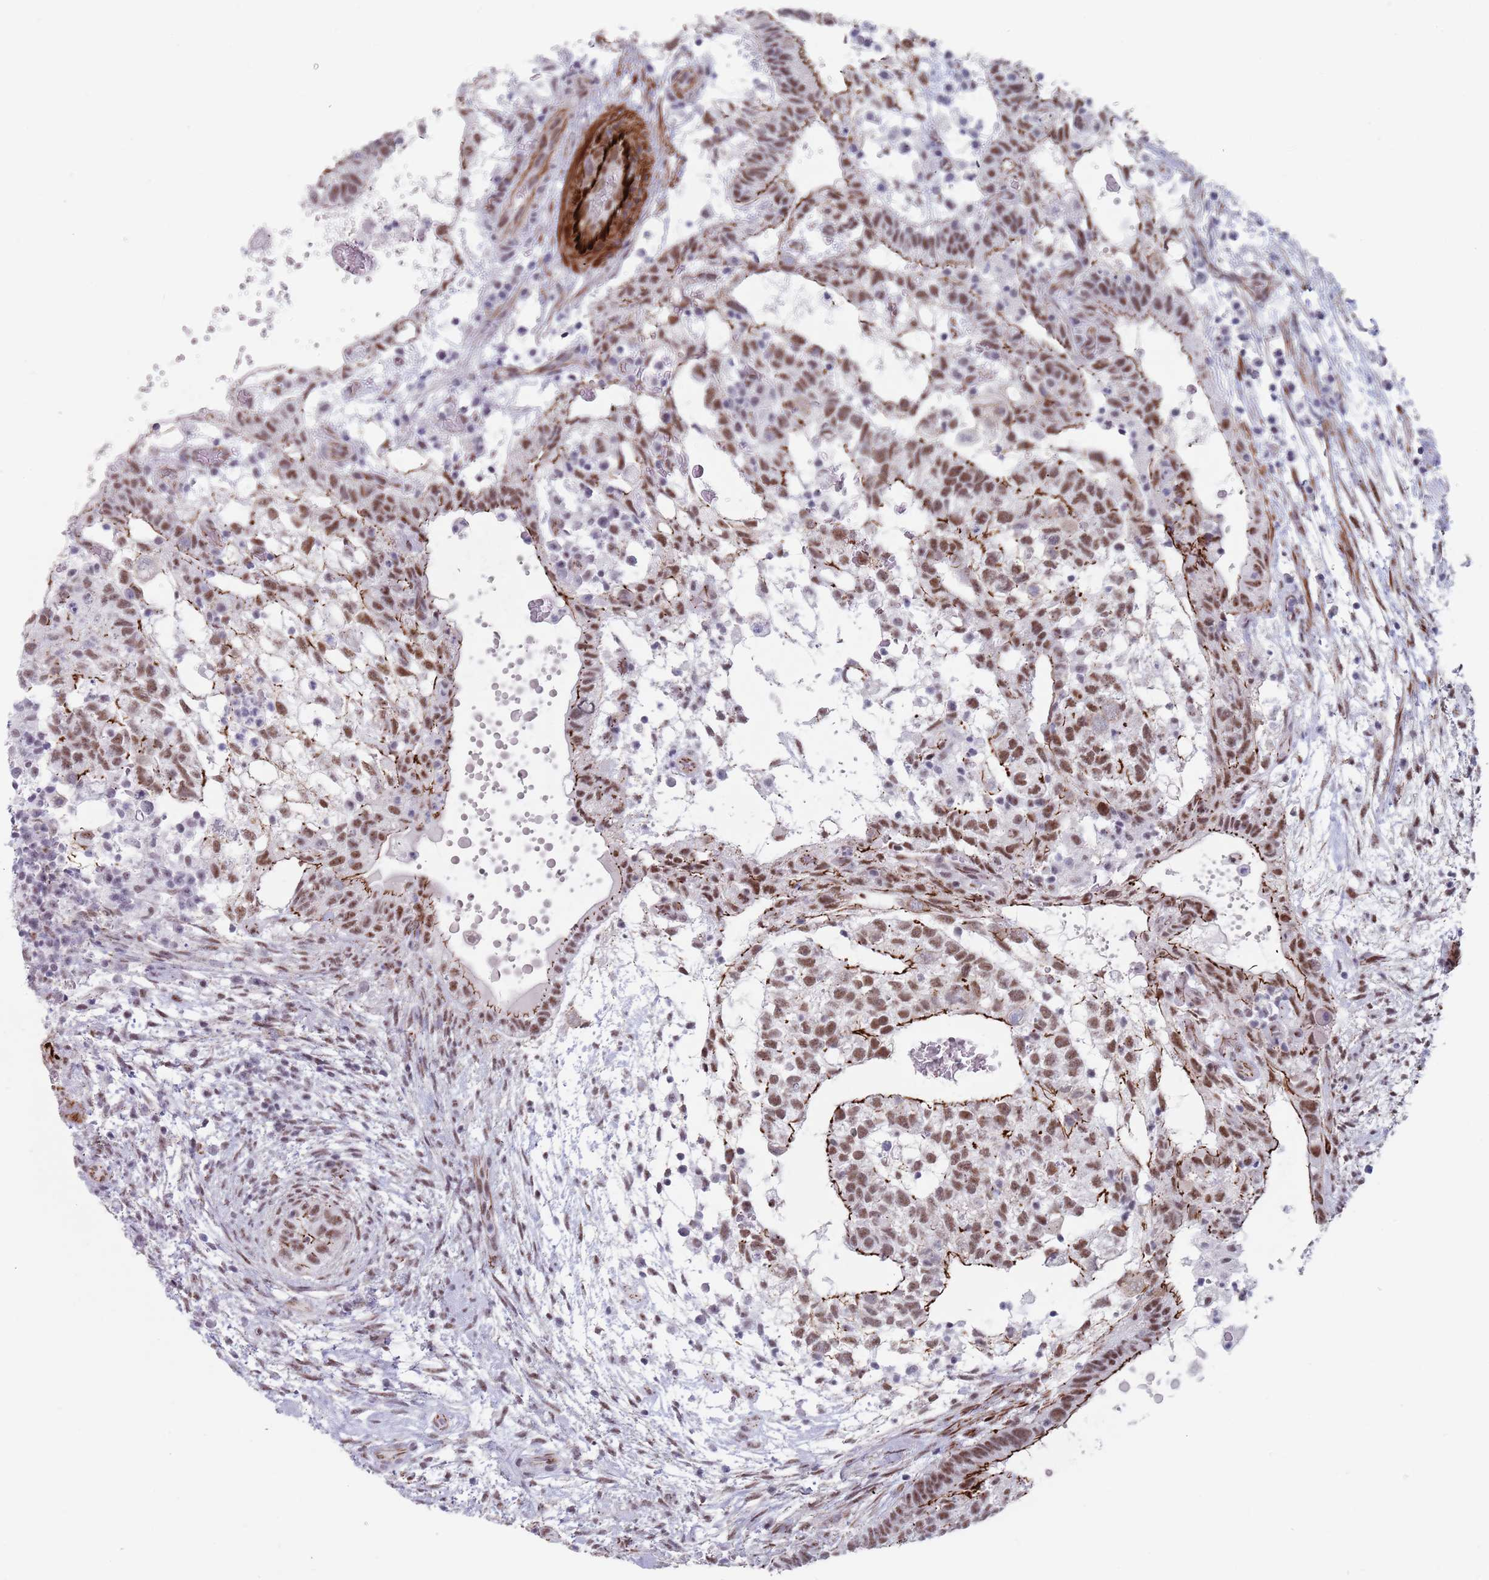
{"staining": {"intensity": "moderate", "quantity": ">75%", "location": "cytoplasmic/membranous,nuclear"}, "tissue": "testis cancer", "cell_type": "Tumor cells", "image_type": "cancer", "snomed": [{"axis": "morphology", "description": "Normal tissue, NOS"}, {"axis": "morphology", "description": "Carcinoma, Embryonal, NOS"}, {"axis": "topography", "description": "Testis"}], "caption": "Tumor cells exhibit medium levels of moderate cytoplasmic/membranous and nuclear staining in approximately >75% of cells in human testis cancer. (Stains: DAB (3,3'-diaminobenzidine) in brown, nuclei in blue, Microscopy: brightfield microscopy at high magnification).", "gene": "OR5A2", "patient": {"sex": "male", "age": 32}}